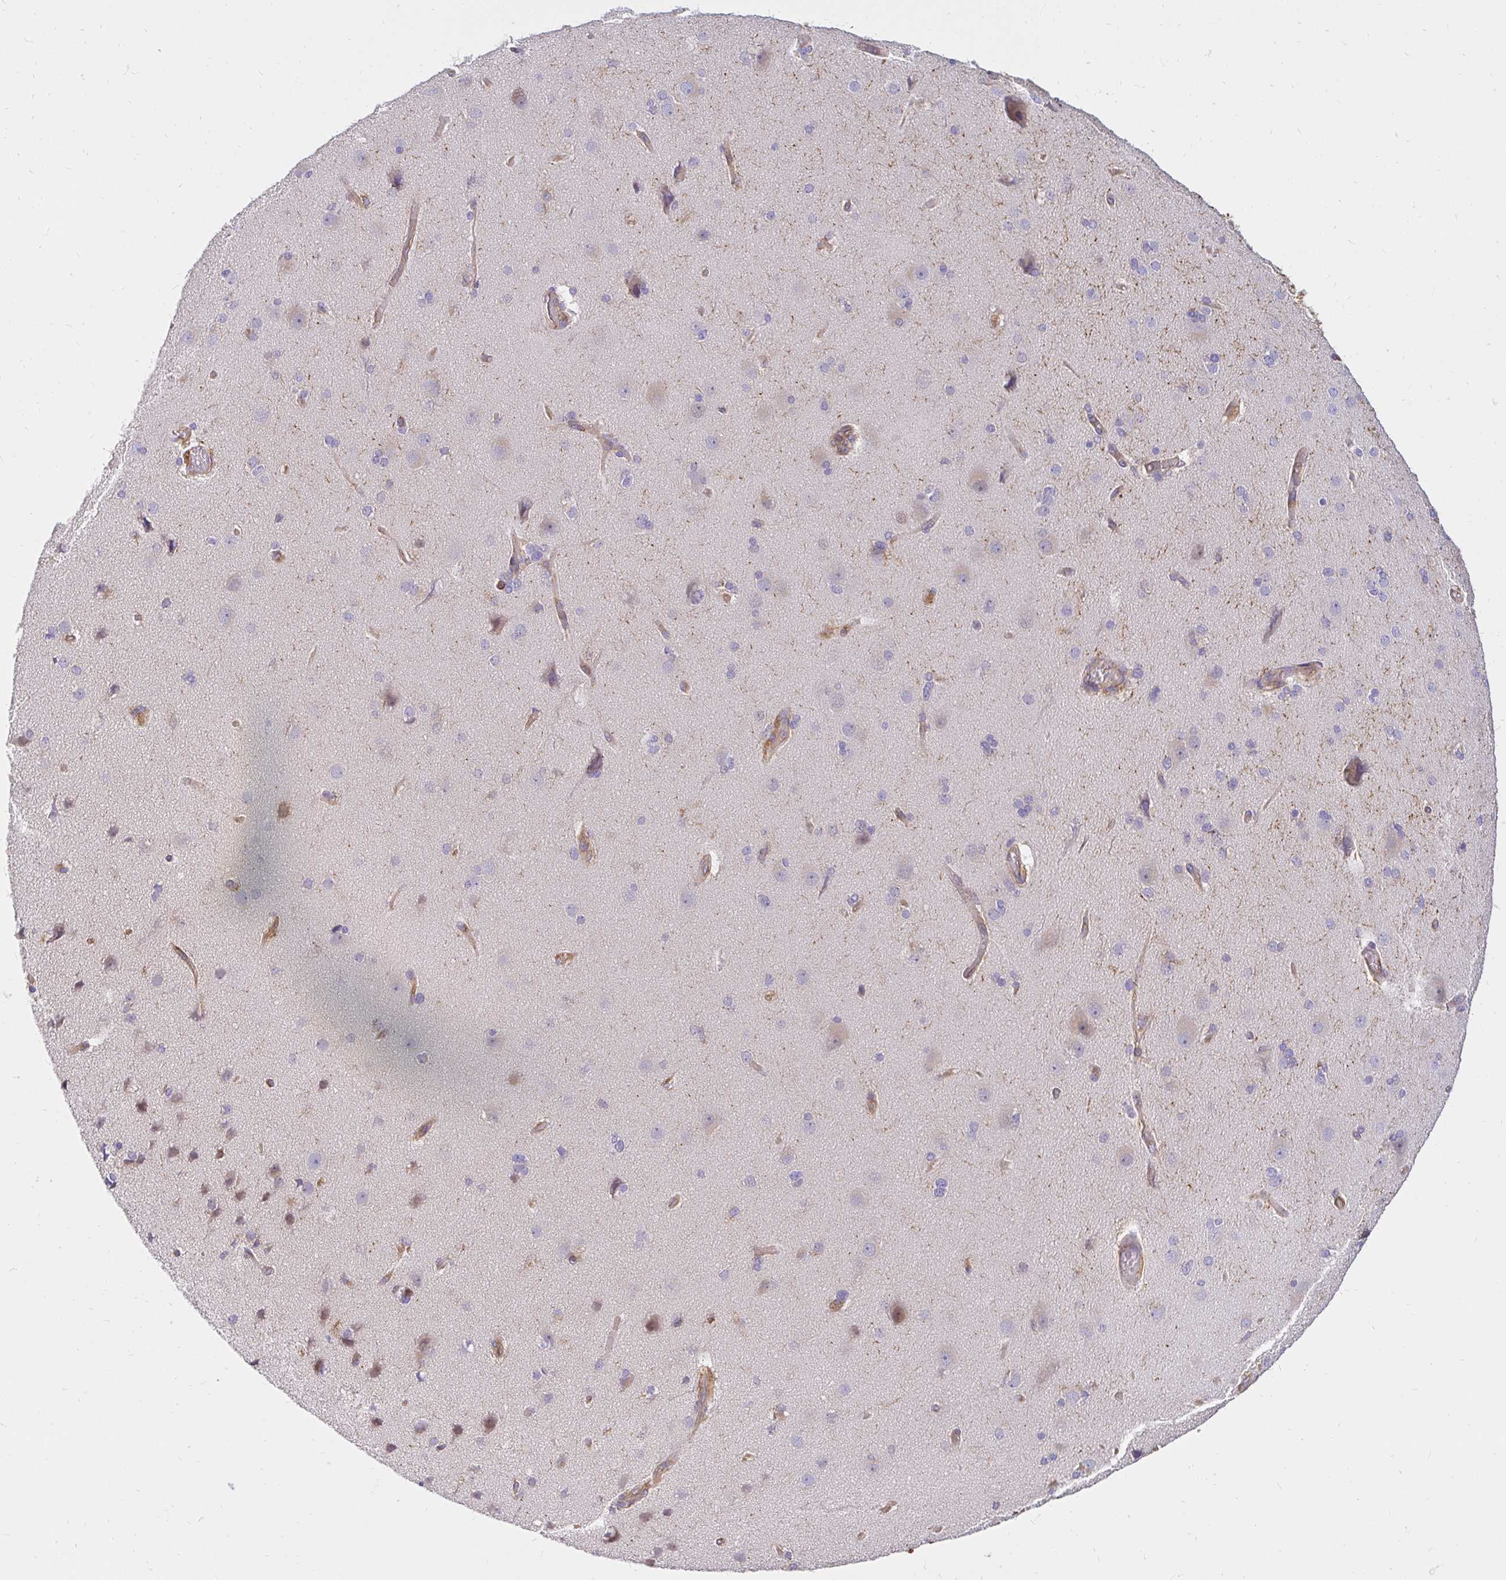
{"staining": {"intensity": "weak", "quantity": "25%-75%", "location": "cytoplasmic/membranous"}, "tissue": "cerebral cortex", "cell_type": "Endothelial cells", "image_type": "normal", "snomed": [{"axis": "morphology", "description": "Normal tissue, NOS"}, {"axis": "morphology", "description": "Glioma, malignant, High grade"}, {"axis": "topography", "description": "Cerebral cortex"}], "caption": "An image of cerebral cortex stained for a protein displays weak cytoplasmic/membranous brown staining in endothelial cells. The staining was performed using DAB (3,3'-diaminobenzidine), with brown indicating positive protein expression. Nuclei are stained blue with hematoxylin.", "gene": "ABCB10", "patient": {"sex": "male", "age": 71}}